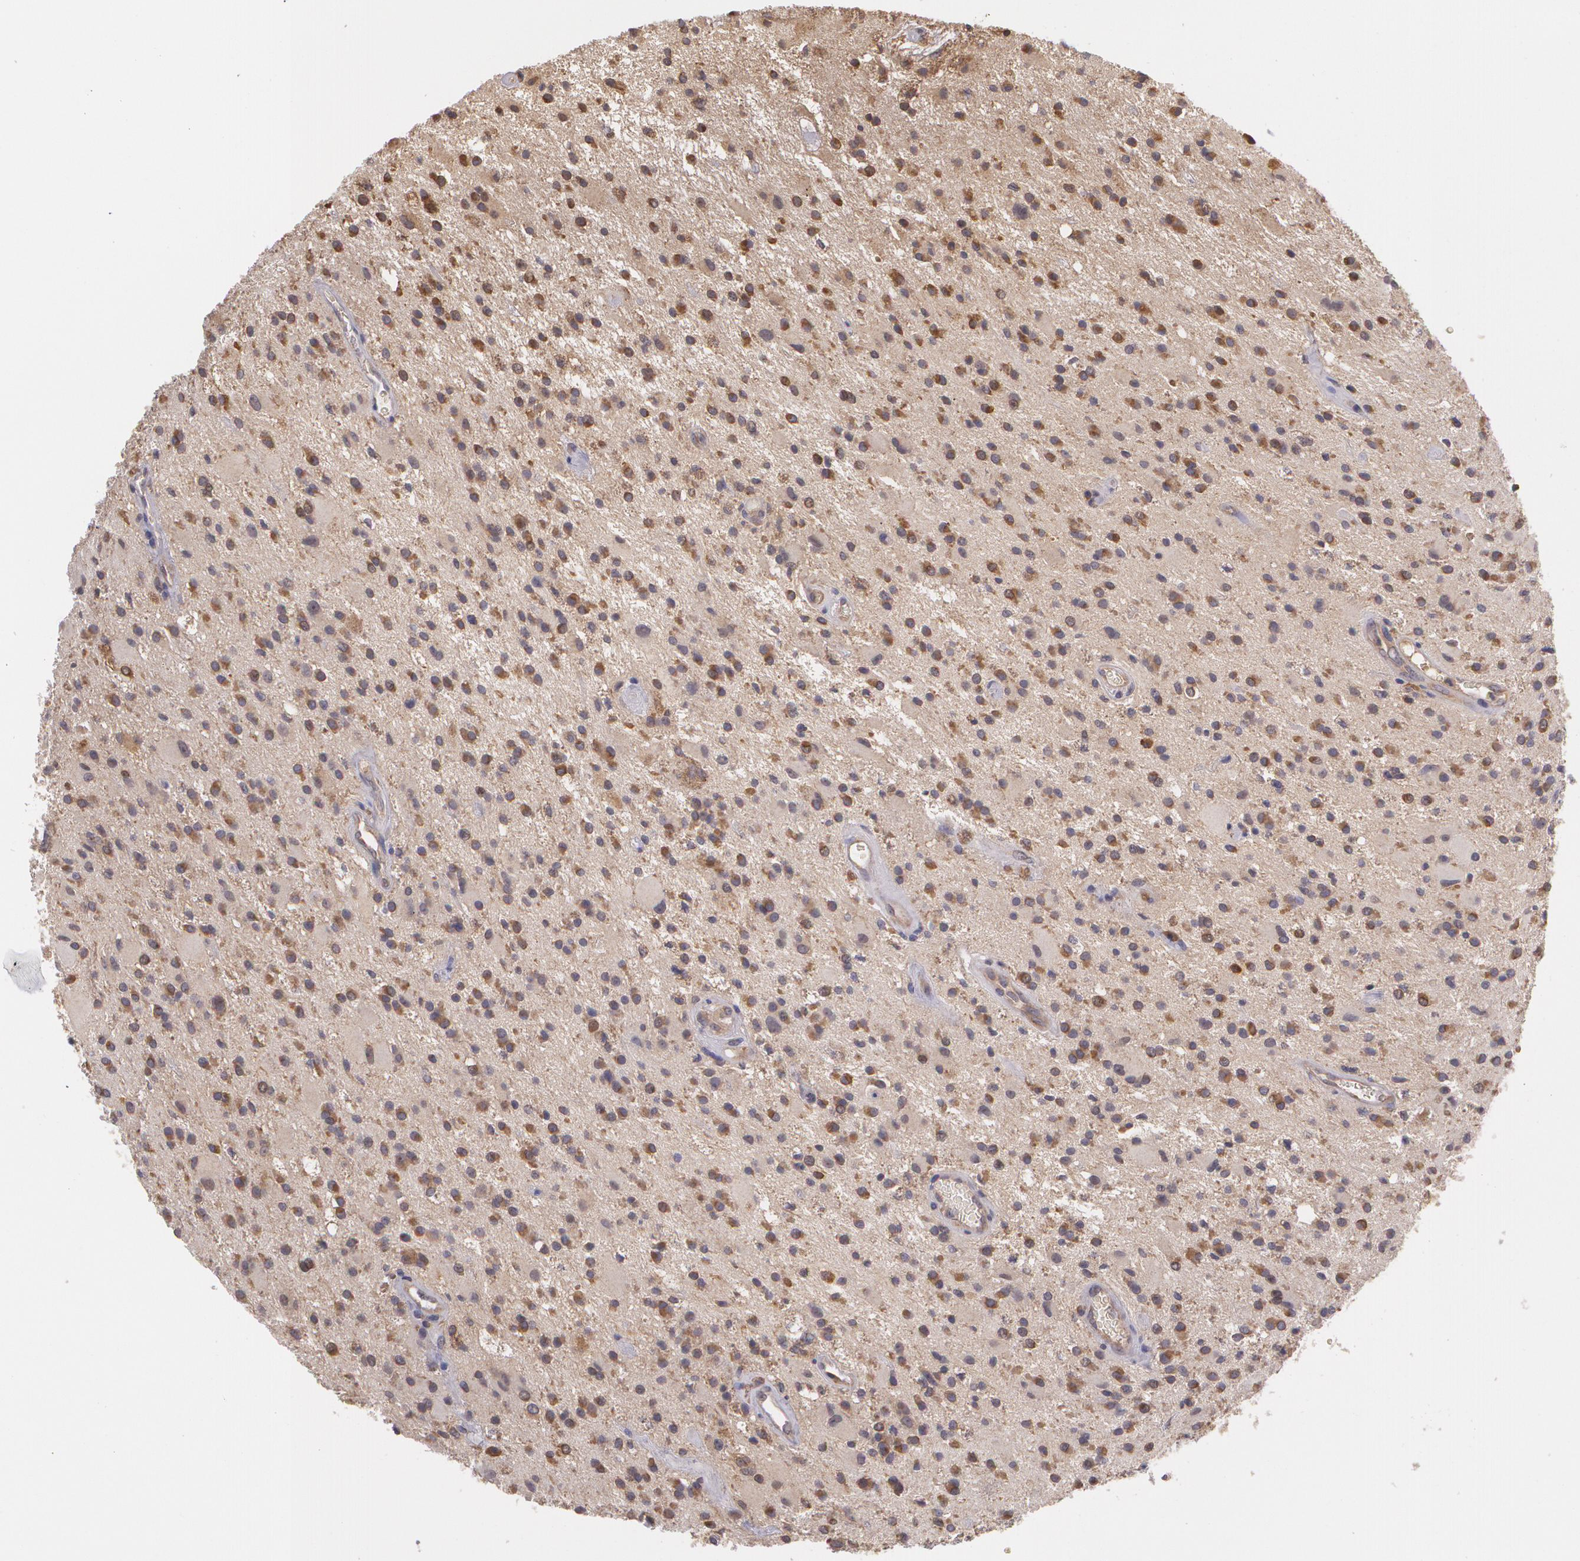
{"staining": {"intensity": "strong", "quantity": ">75%", "location": "cytoplasmic/membranous"}, "tissue": "glioma", "cell_type": "Tumor cells", "image_type": "cancer", "snomed": [{"axis": "morphology", "description": "Glioma, malignant, Low grade"}, {"axis": "topography", "description": "Brain"}], "caption": "An image showing strong cytoplasmic/membranous expression in approximately >75% of tumor cells in glioma, as visualized by brown immunohistochemical staining.", "gene": "CCL17", "patient": {"sex": "male", "age": 58}}